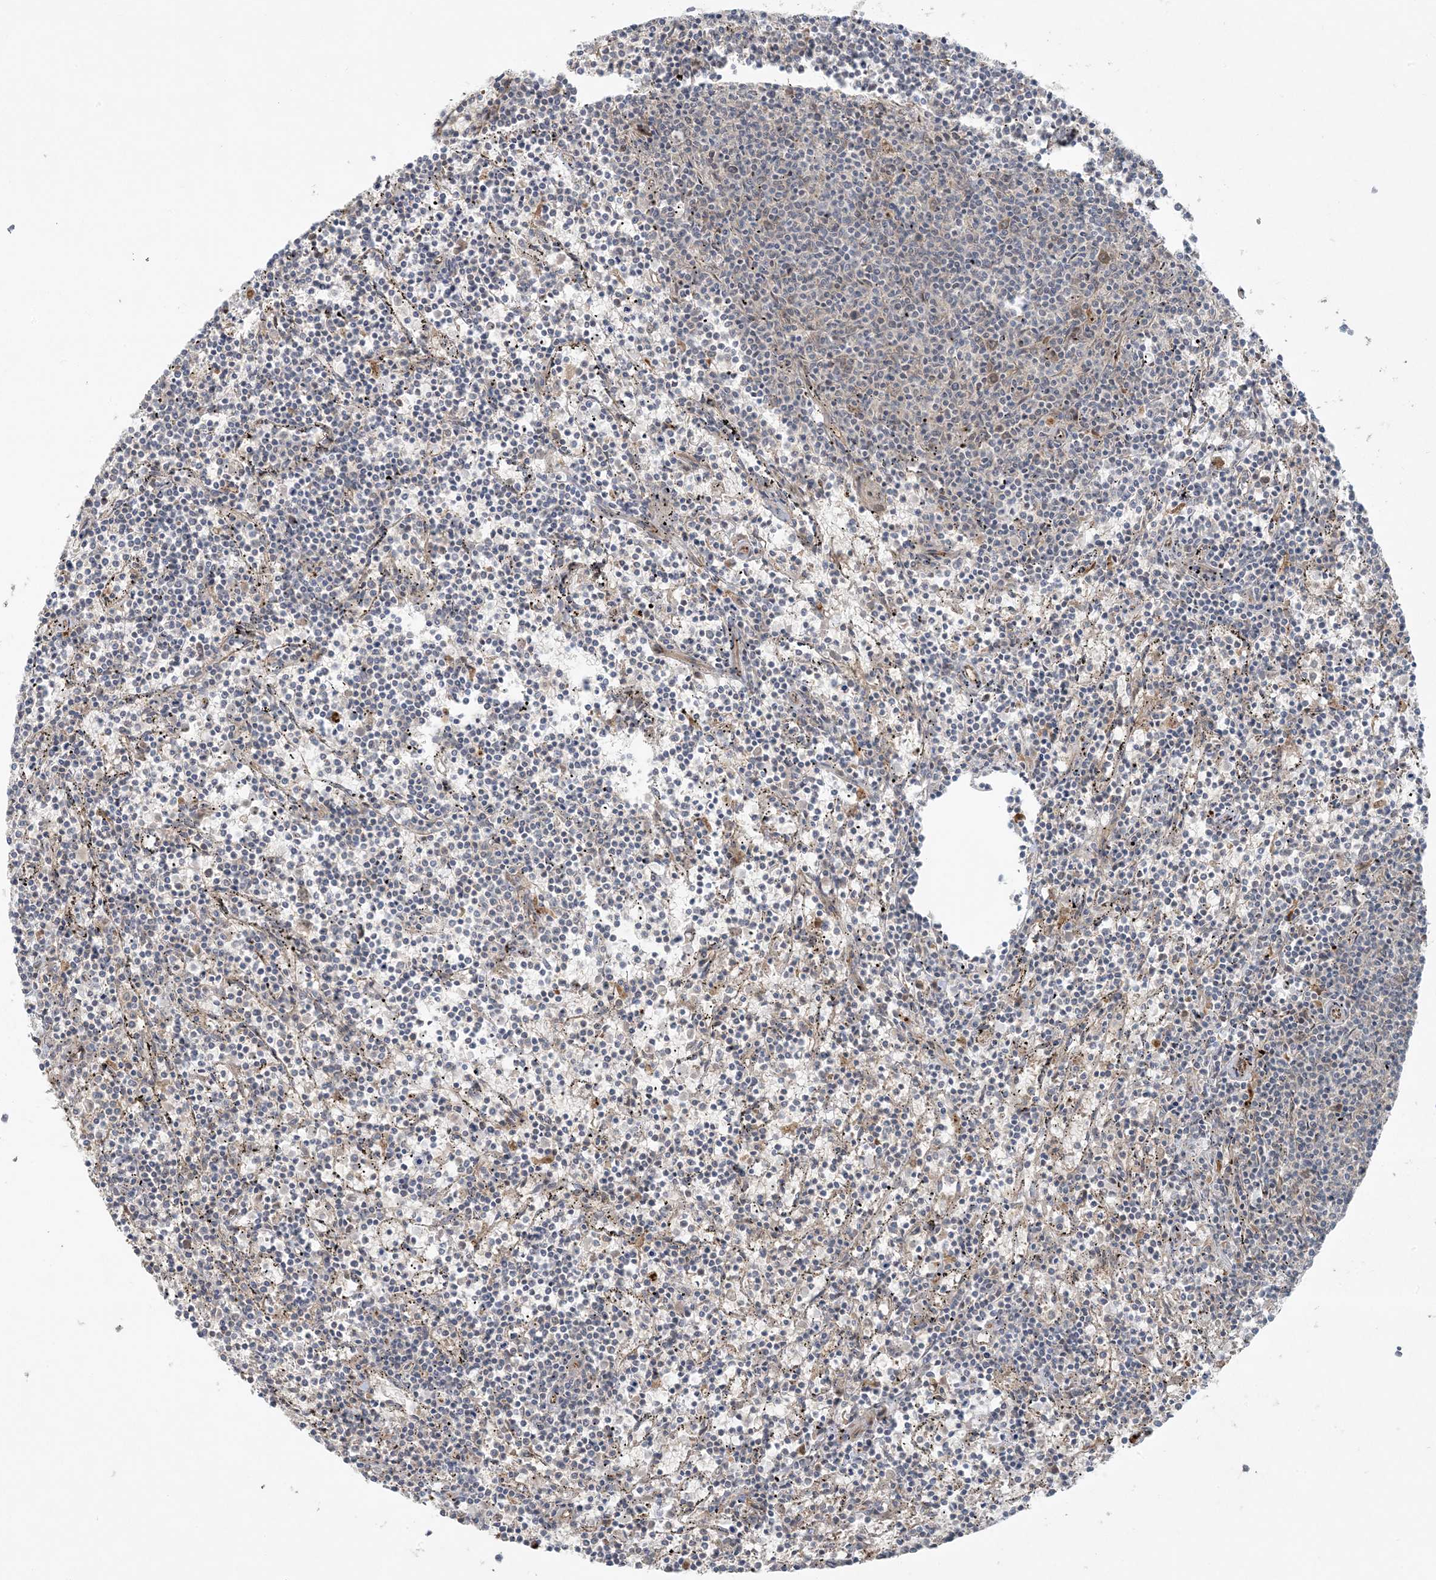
{"staining": {"intensity": "negative", "quantity": "none", "location": "none"}, "tissue": "lymphoma", "cell_type": "Tumor cells", "image_type": "cancer", "snomed": [{"axis": "morphology", "description": "Malignant lymphoma, non-Hodgkin's type, Low grade"}, {"axis": "topography", "description": "Spleen"}], "caption": "This is an immunohistochemistry (IHC) micrograph of human malignant lymphoma, non-Hodgkin's type (low-grade). There is no positivity in tumor cells.", "gene": "ZNF263", "patient": {"sex": "female", "age": 50}}